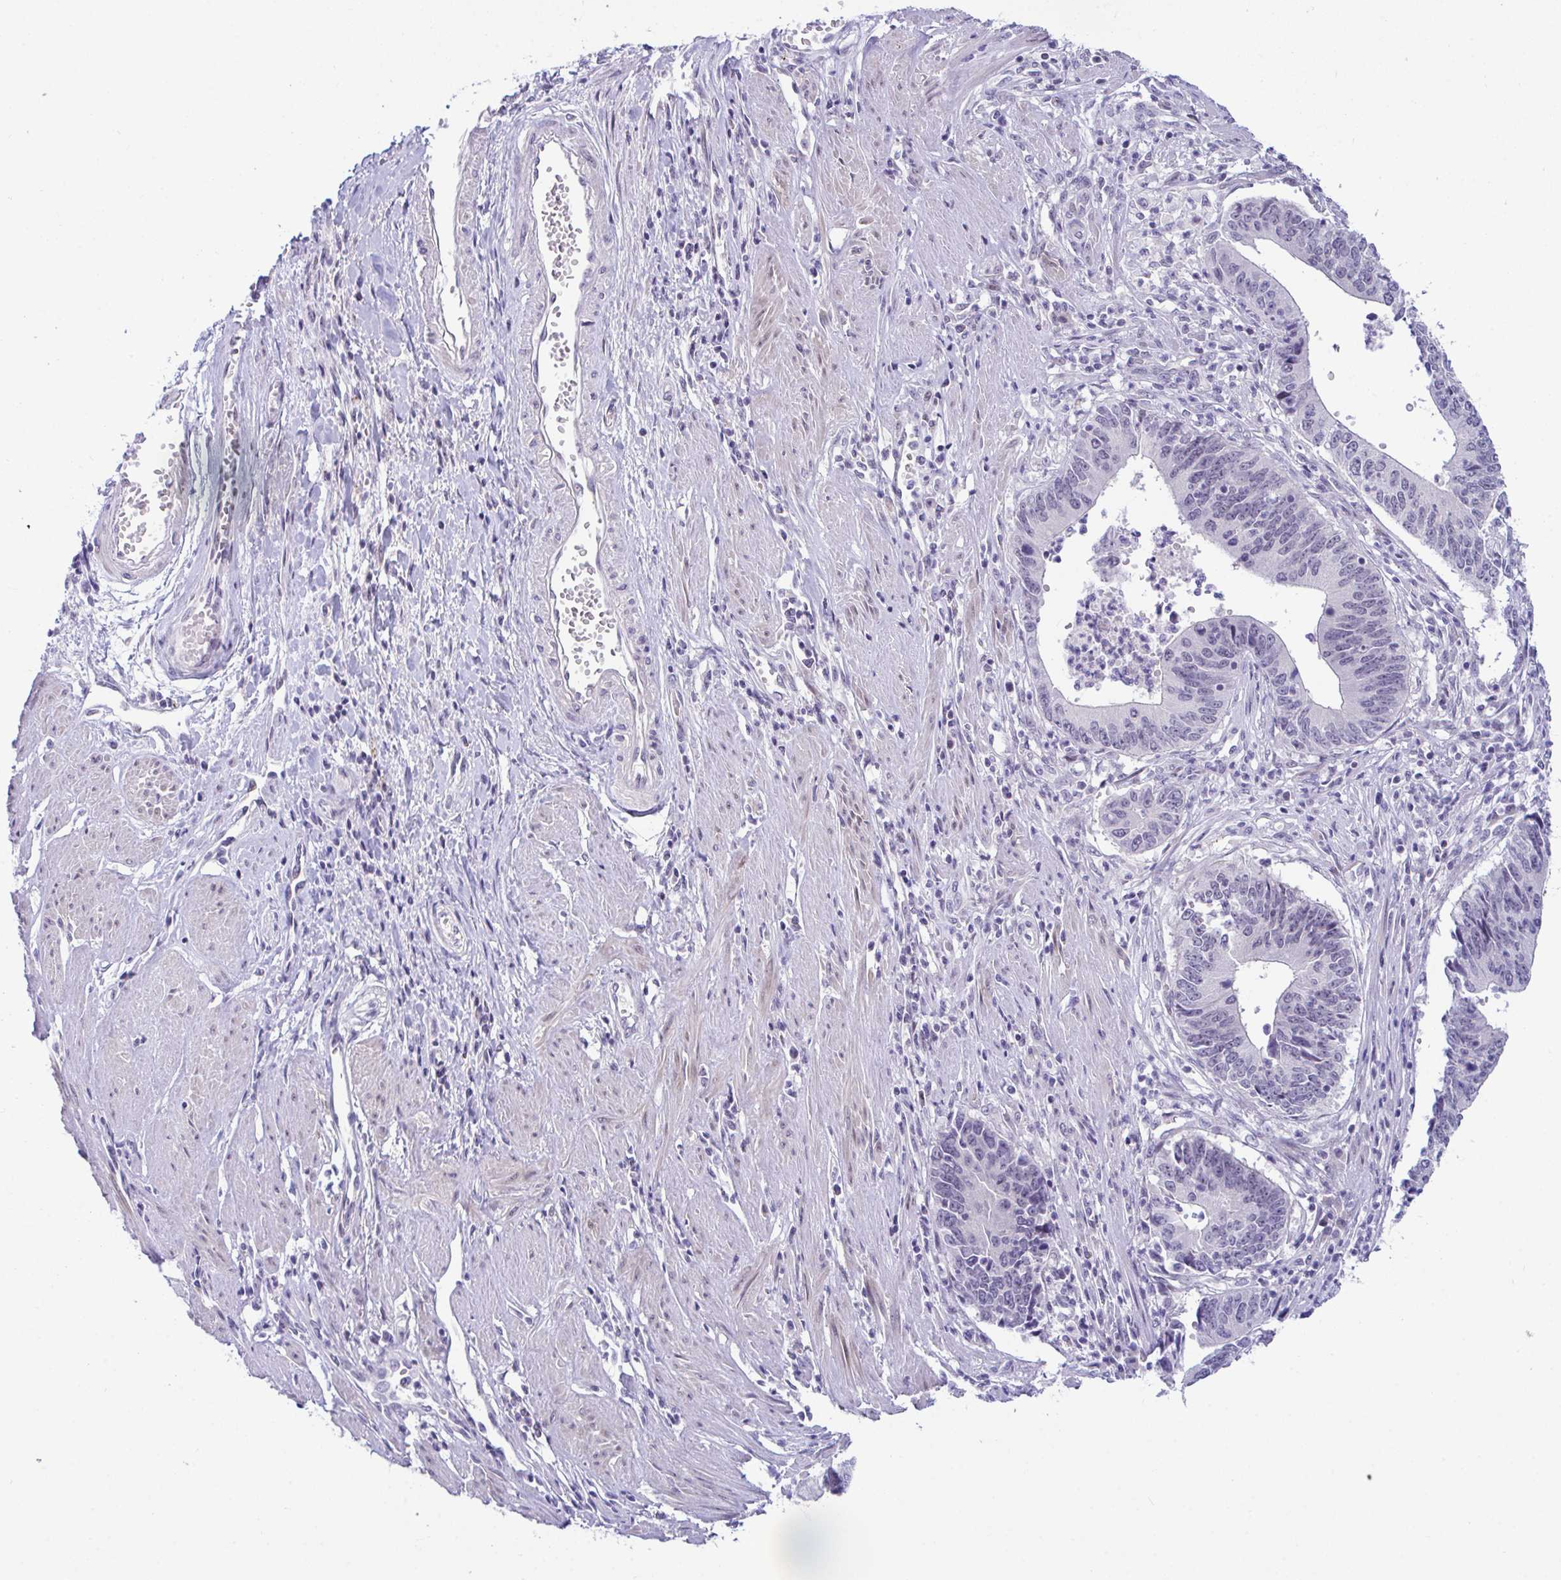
{"staining": {"intensity": "negative", "quantity": "none", "location": "none"}, "tissue": "stomach cancer", "cell_type": "Tumor cells", "image_type": "cancer", "snomed": [{"axis": "morphology", "description": "Adenocarcinoma, NOS"}, {"axis": "topography", "description": "Stomach"}], "caption": "Tumor cells show no significant protein positivity in adenocarcinoma (stomach). (Brightfield microscopy of DAB (3,3'-diaminobenzidine) immunohistochemistry (IHC) at high magnification).", "gene": "USP35", "patient": {"sex": "male", "age": 59}}